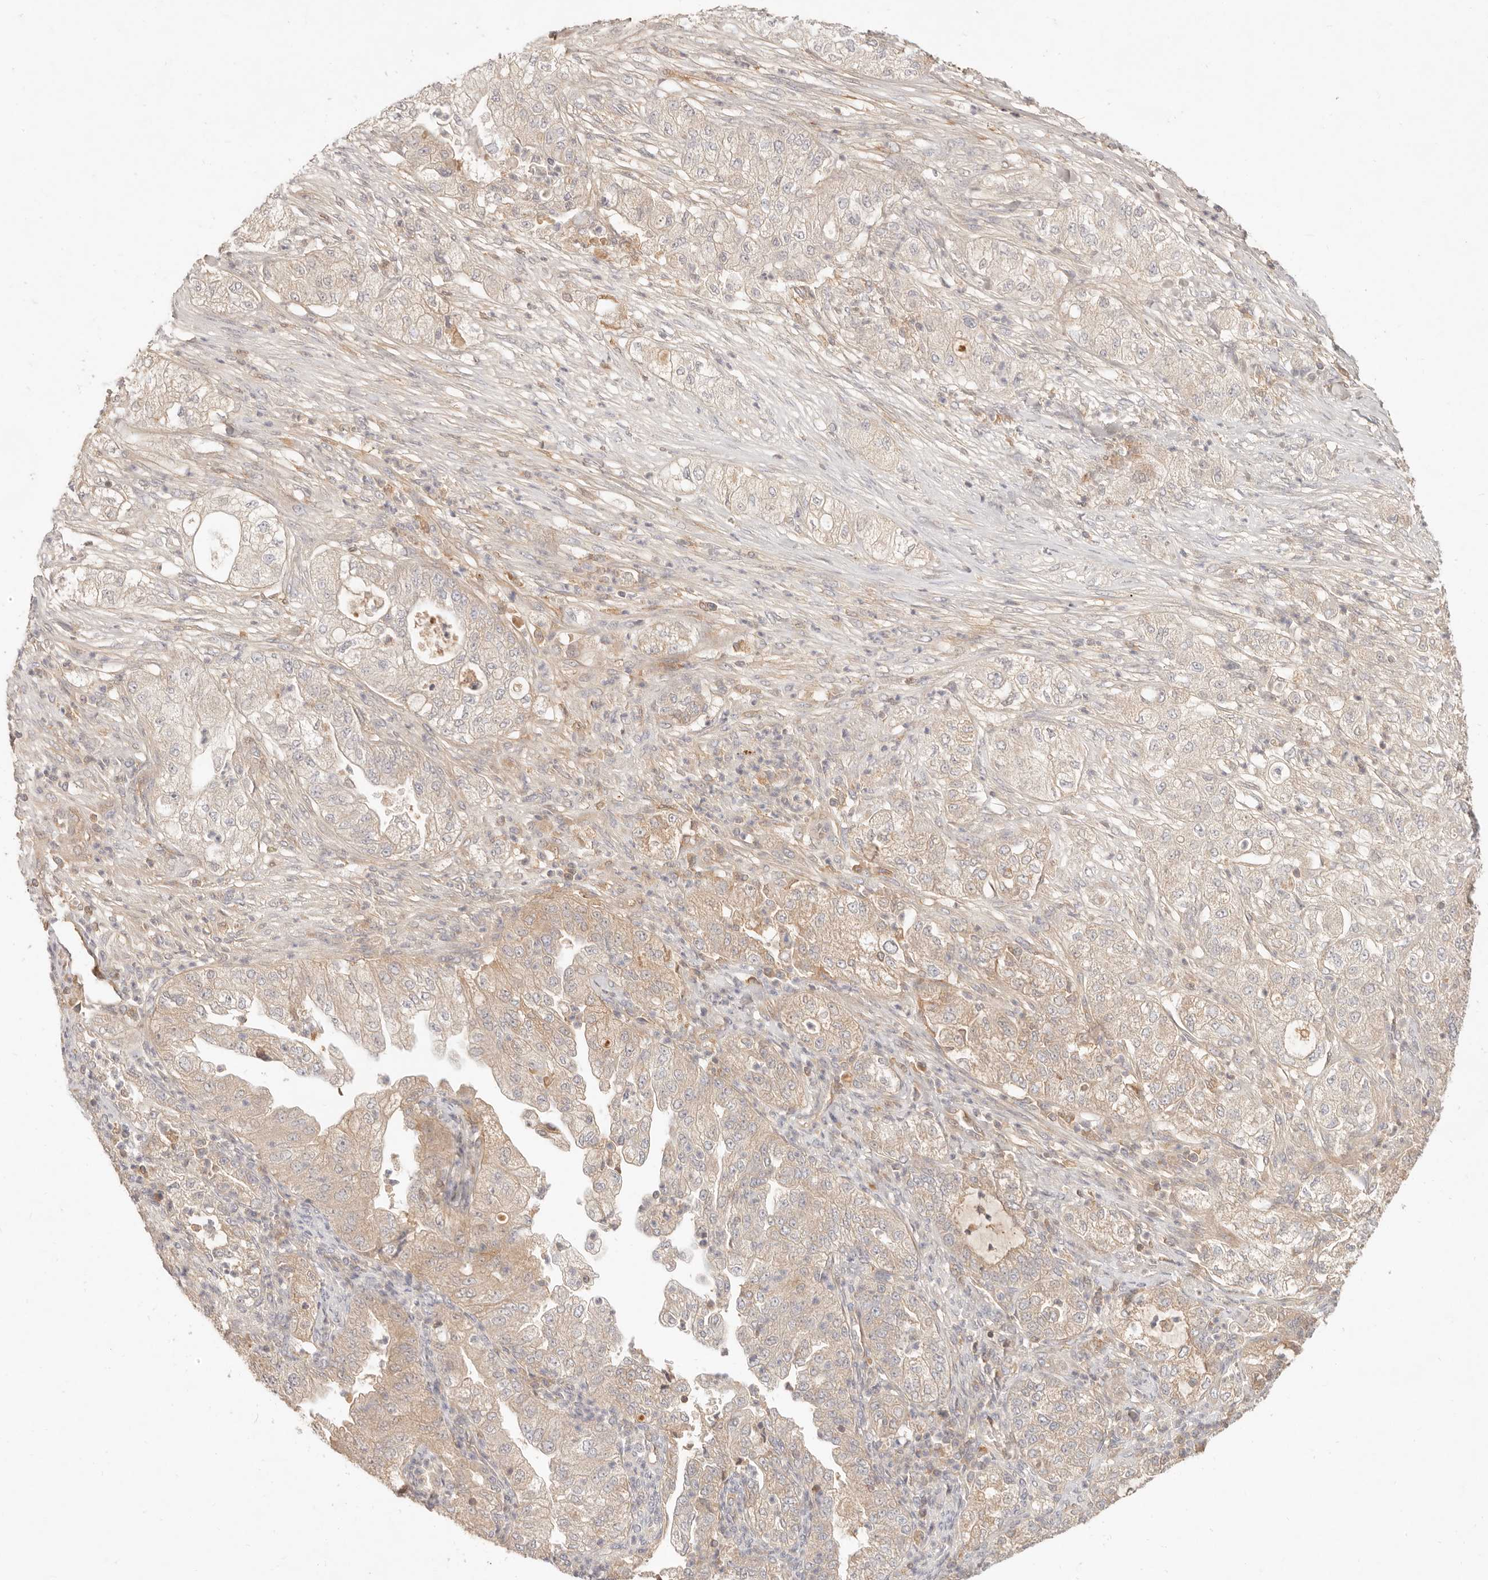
{"staining": {"intensity": "weak", "quantity": "<25%", "location": "cytoplasmic/membranous"}, "tissue": "pancreatic cancer", "cell_type": "Tumor cells", "image_type": "cancer", "snomed": [{"axis": "morphology", "description": "Adenocarcinoma, NOS"}, {"axis": "topography", "description": "Pancreas"}], "caption": "Immunohistochemistry histopathology image of neoplastic tissue: pancreatic cancer (adenocarcinoma) stained with DAB (3,3'-diaminobenzidine) shows no significant protein staining in tumor cells.", "gene": "NECAP2", "patient": {"sex": "female", "age": 78}}